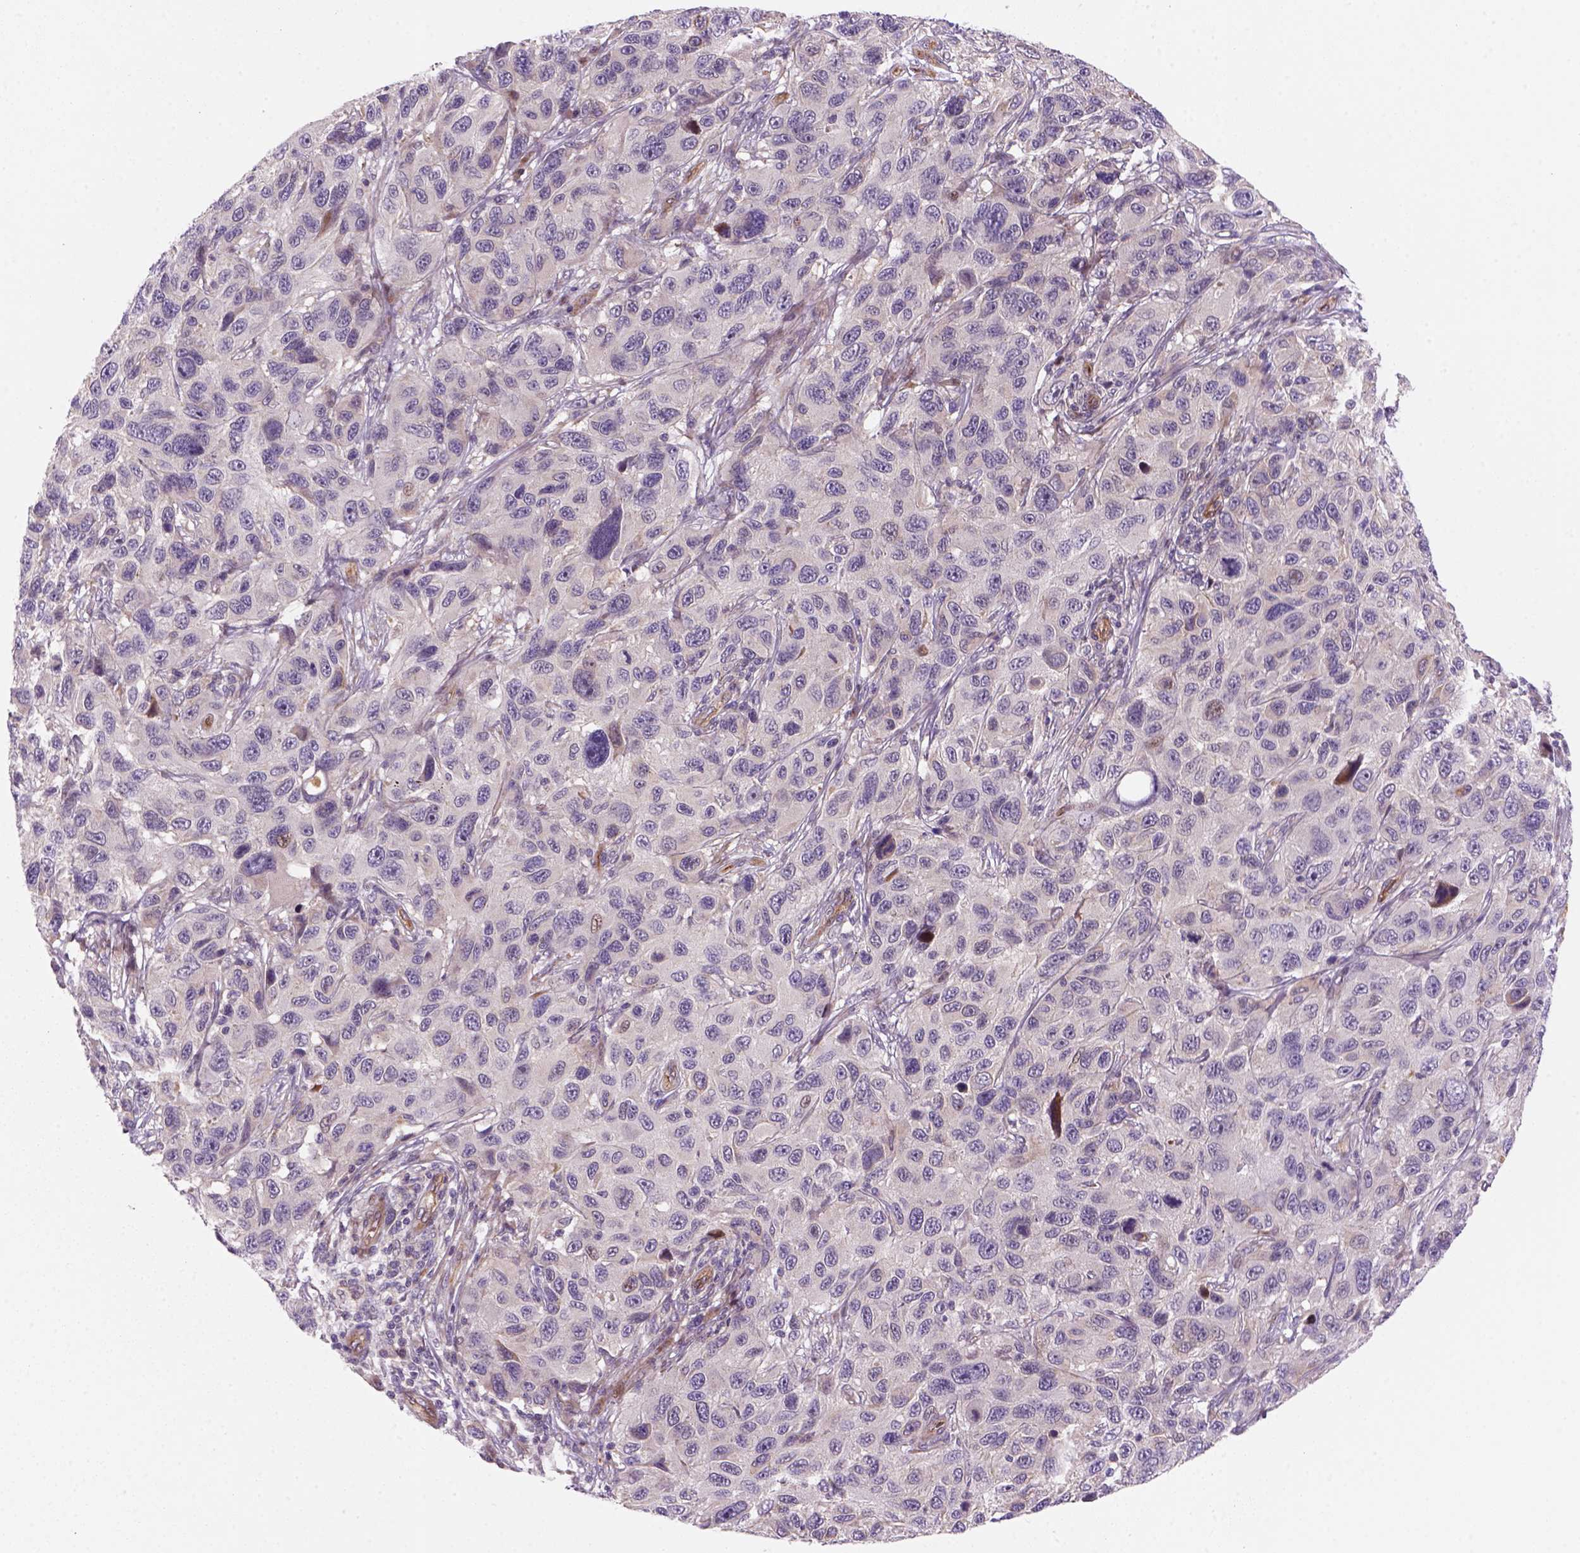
{"staining": {"intensity": "negative", "quantity": "none", "location": "none"}, "tissue": "melanoma", "cell_type": "Tumor cells", "image_type": "cancer", "snomed": [{"axis": "morphology", "description": "Malignant melanoma, NOS"}, {"axis": "topography", "description": "Skin"}], "caption": "IHC photomicrograph of melanoma stained for a protein (brown), which demonstrates no staining in tumor cells.", "gene": "VSTM5", "patient": {"sex": "male", "age": 53}}